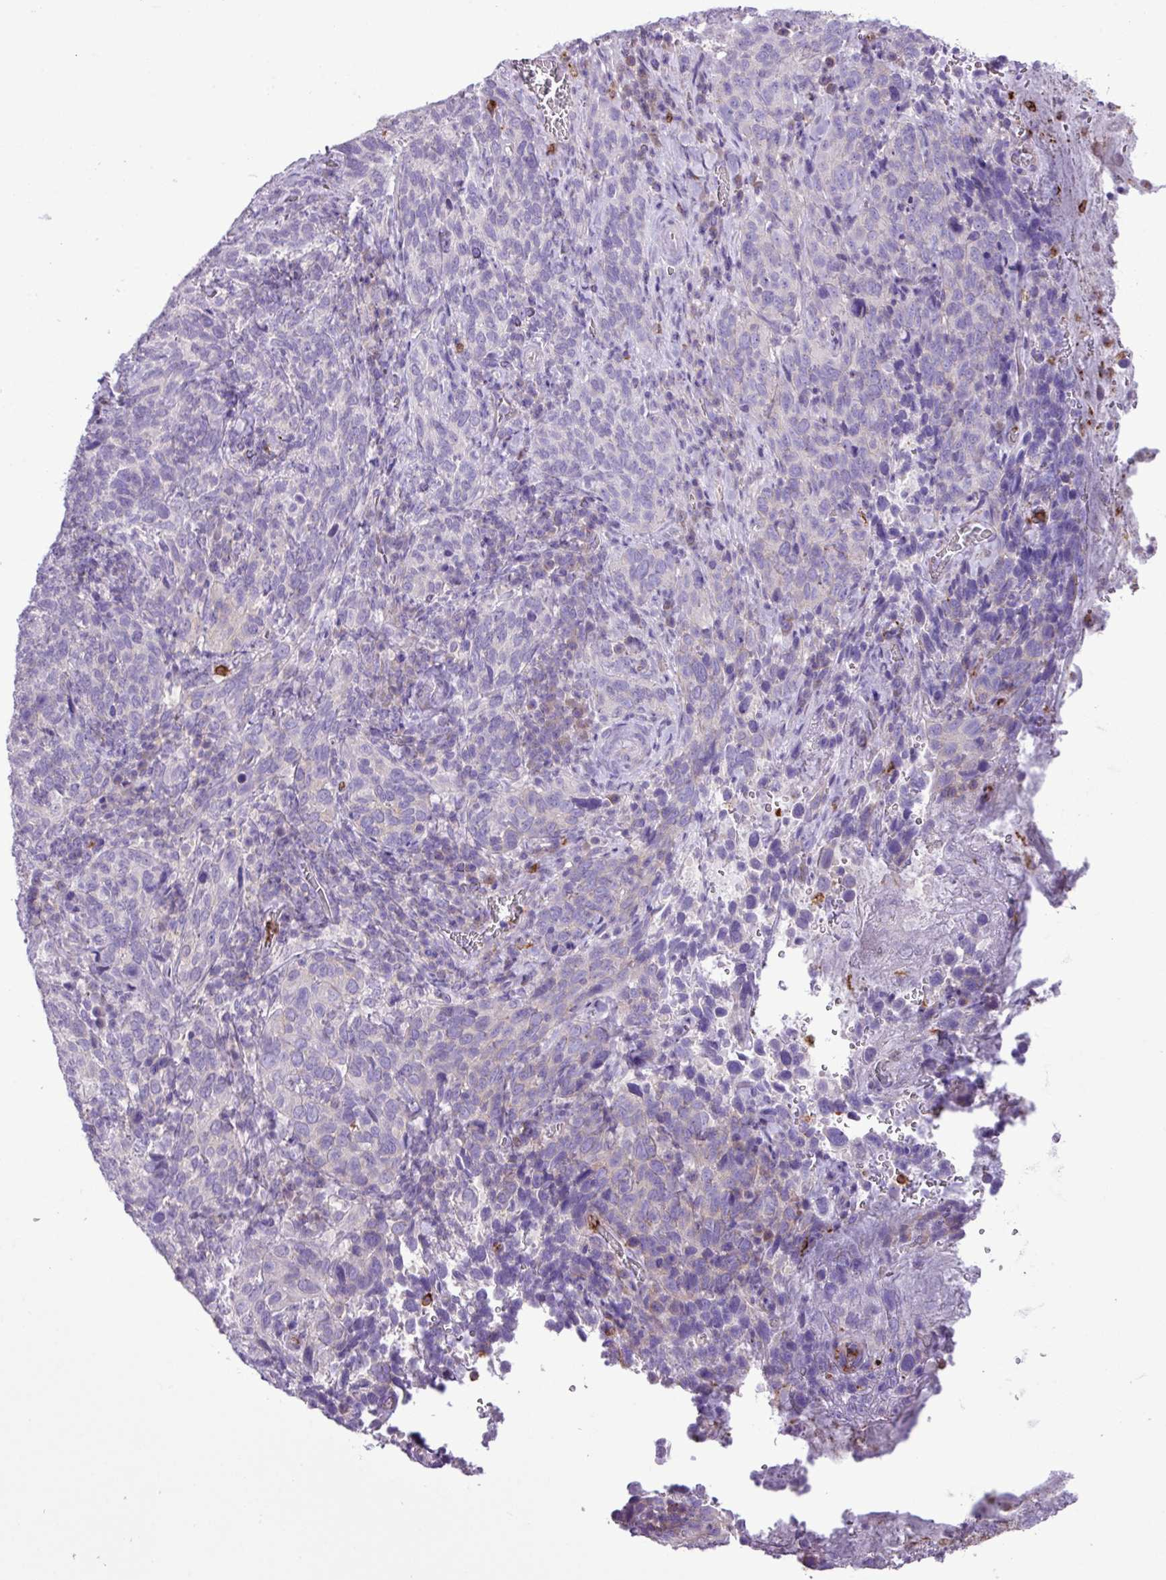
{"staining": {"intensity": "negative", "quantity": "none", "location": "none"}, "tissue": "cervical cancer", "cell_type": "Tumor cells", "image_type": "cancer", "snomed": [{"axis": "morphology", "description": "Squamous cell carcinoma, NOS"}, {"axis": "topography", "description": "Cervix"}], "caption": "This is an immunohistochemistry (IHC) histopathology image of squamous cell carcinoma (cervical). There is no positivity in tumor cells.", "gene": "ZSCAN5A", "patient": {"sex": "female", "age": 51}}